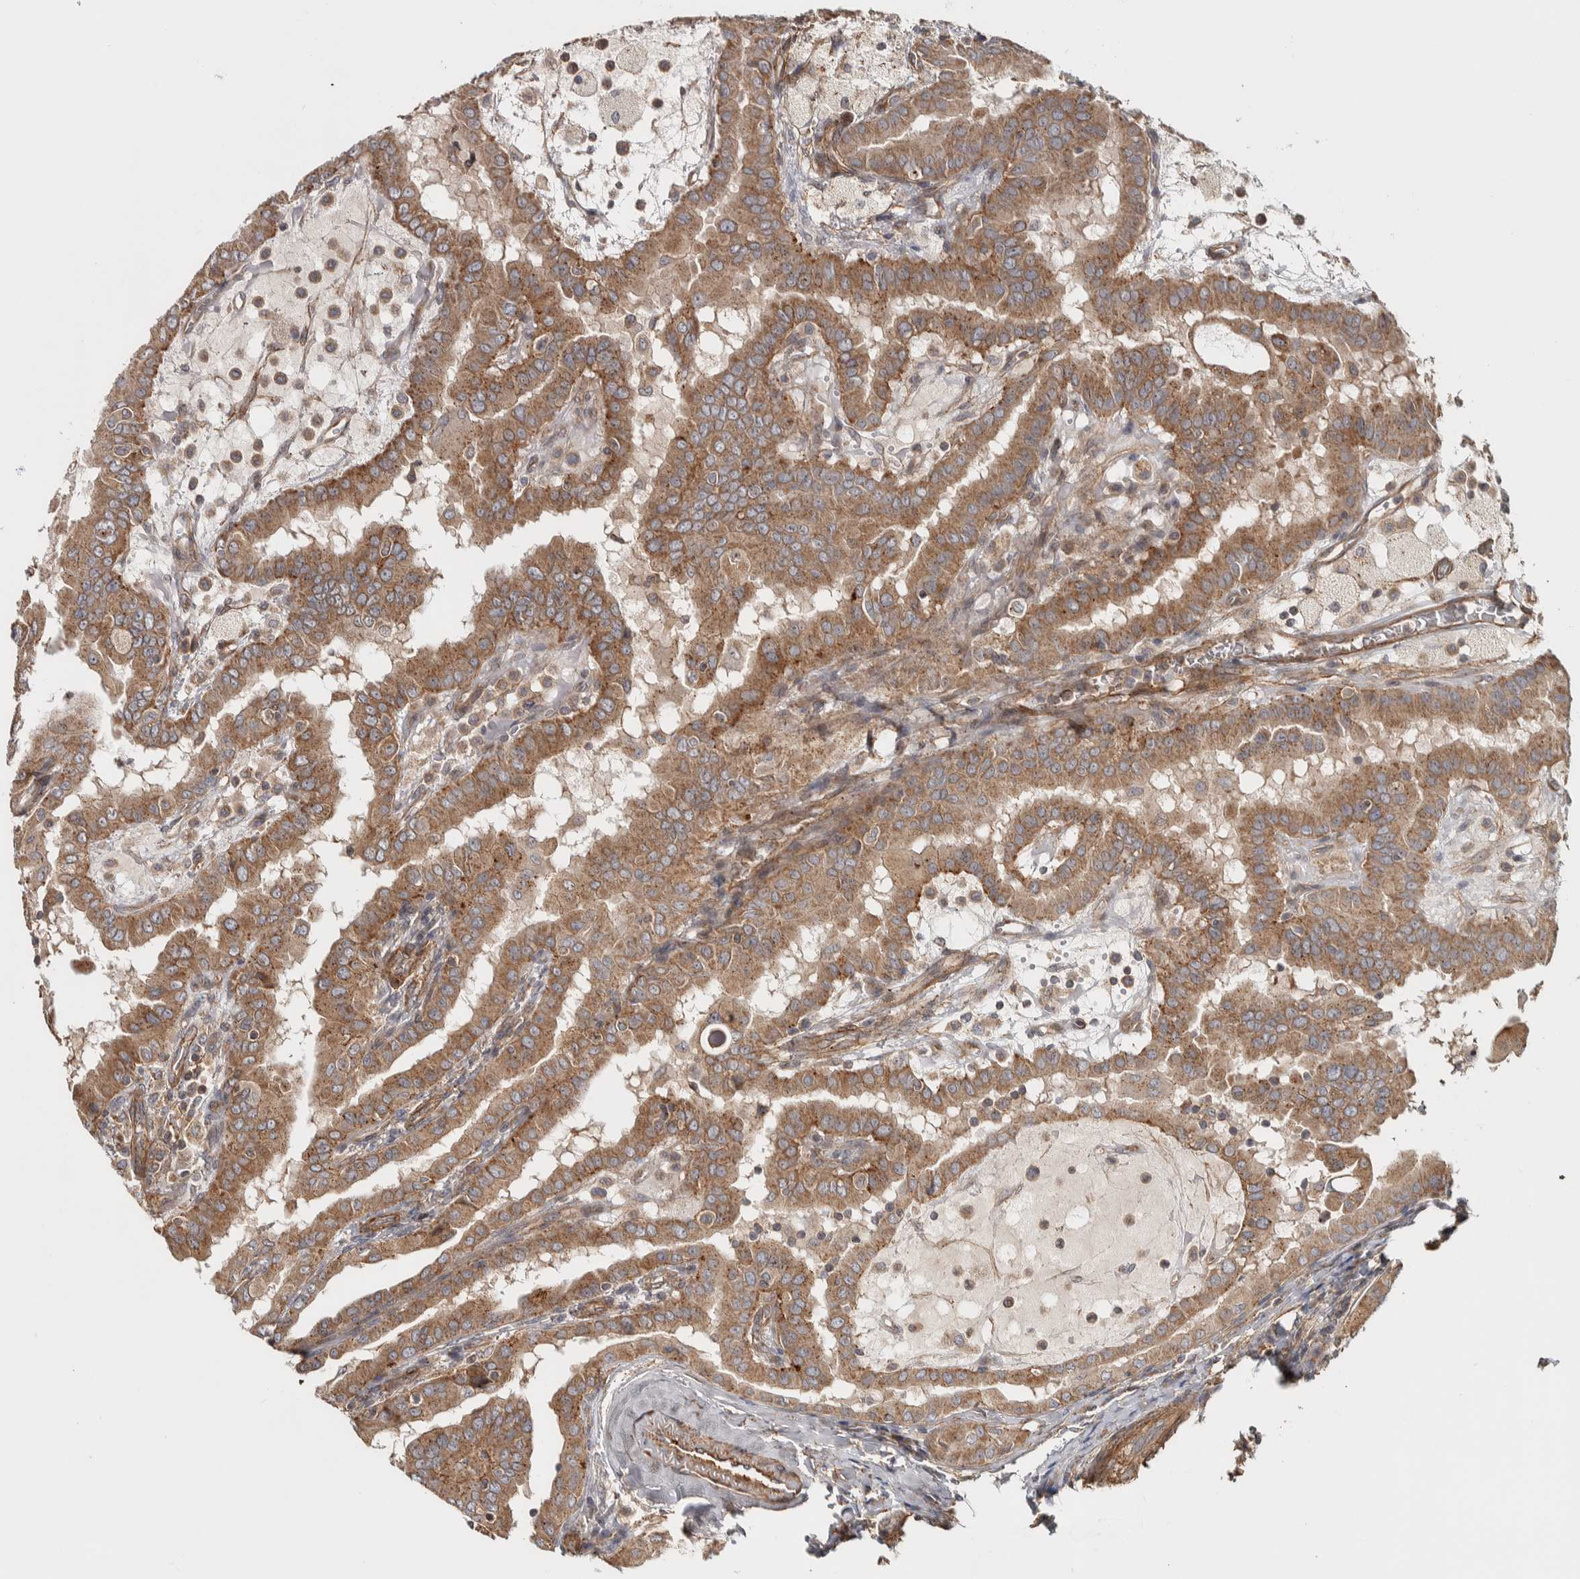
{"staining": {"intensity": "moderate", "quantity": ">75%", "location": "cytoplasmic/membranous"}, "tissue": "thyroid cancer", "cell_type": "Tumor cells", "image_type": "cancer", "snomed": [{"axis": "morphology", "description": "Papillary adenocarcinoma, NOS"}, {"axis": "topography", "description": "Thyroid gland"}], "caption": "DAB (3,3'-diaminobenzidine) immunohistochemical staining of thyroid papillary adenocarcinoma shows moderate cytoplasmic/membranous protein positivity in about >75% of tumor cells. (DAB IHC, brown staining for protein, blue staining for nuclei).", "gene": "CHMP4C", "patient": {"sex": "male", "age": 33}}